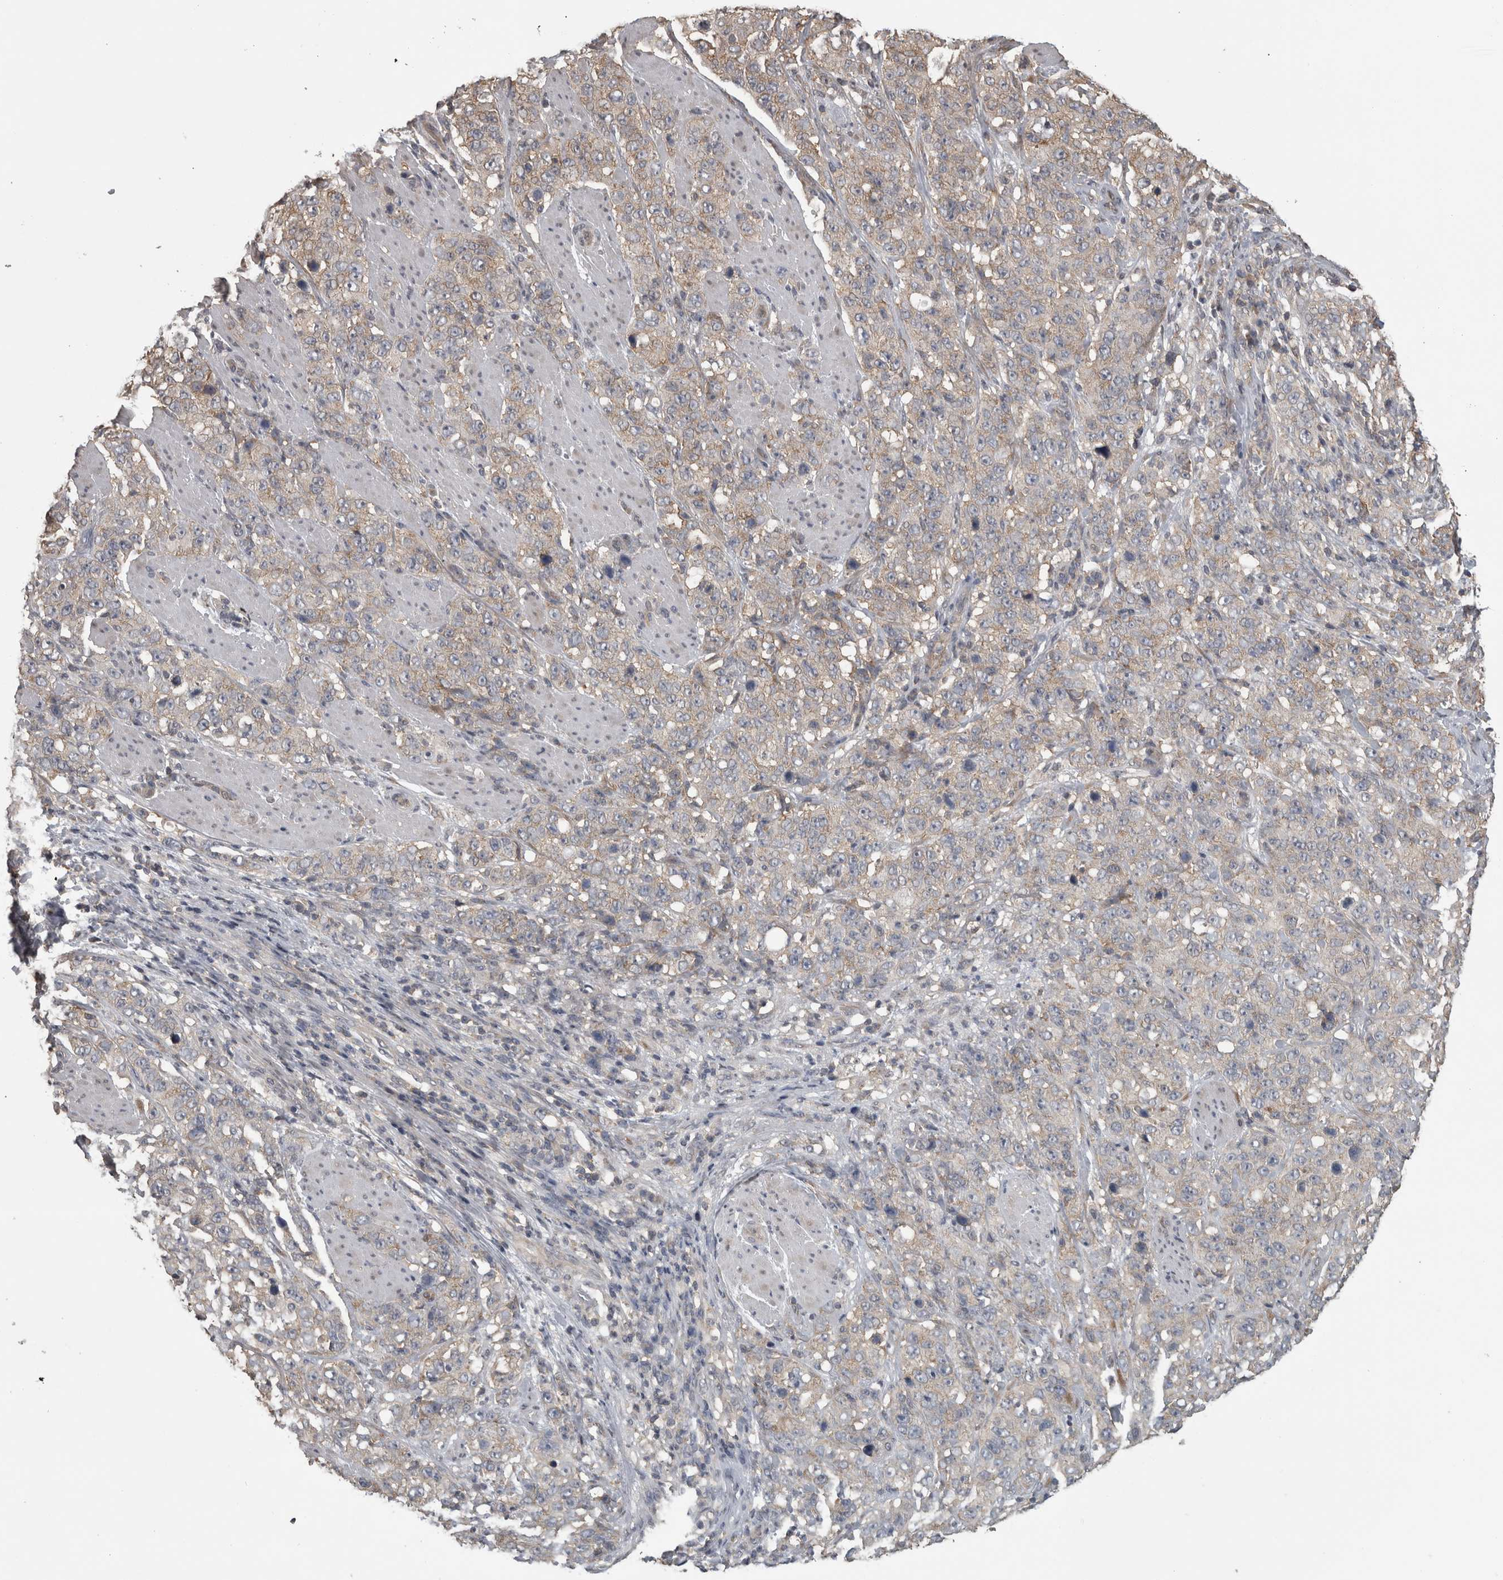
{"staining": {"intensity": "weak", "quantity": "25%-75%", "location": "cytoplasmic/membranous"}, "tissue": "stomach cancer", "cell_type": "Tumor cells", "image_type": "cancer", "snomed": [{"axis": "morphology", "description": "Adenocarcinoma, NOS"}, {"axis": "topography", "description": "Stomach"}], "caption": "Stomach cancer (adenocarcinoma) tissue exhibits weak cytoplasmic/membranous expression in approximately 25%-75% of tumor cells", "gene": "ATXN2", "patient": {"sex": "male", "age": 48}}